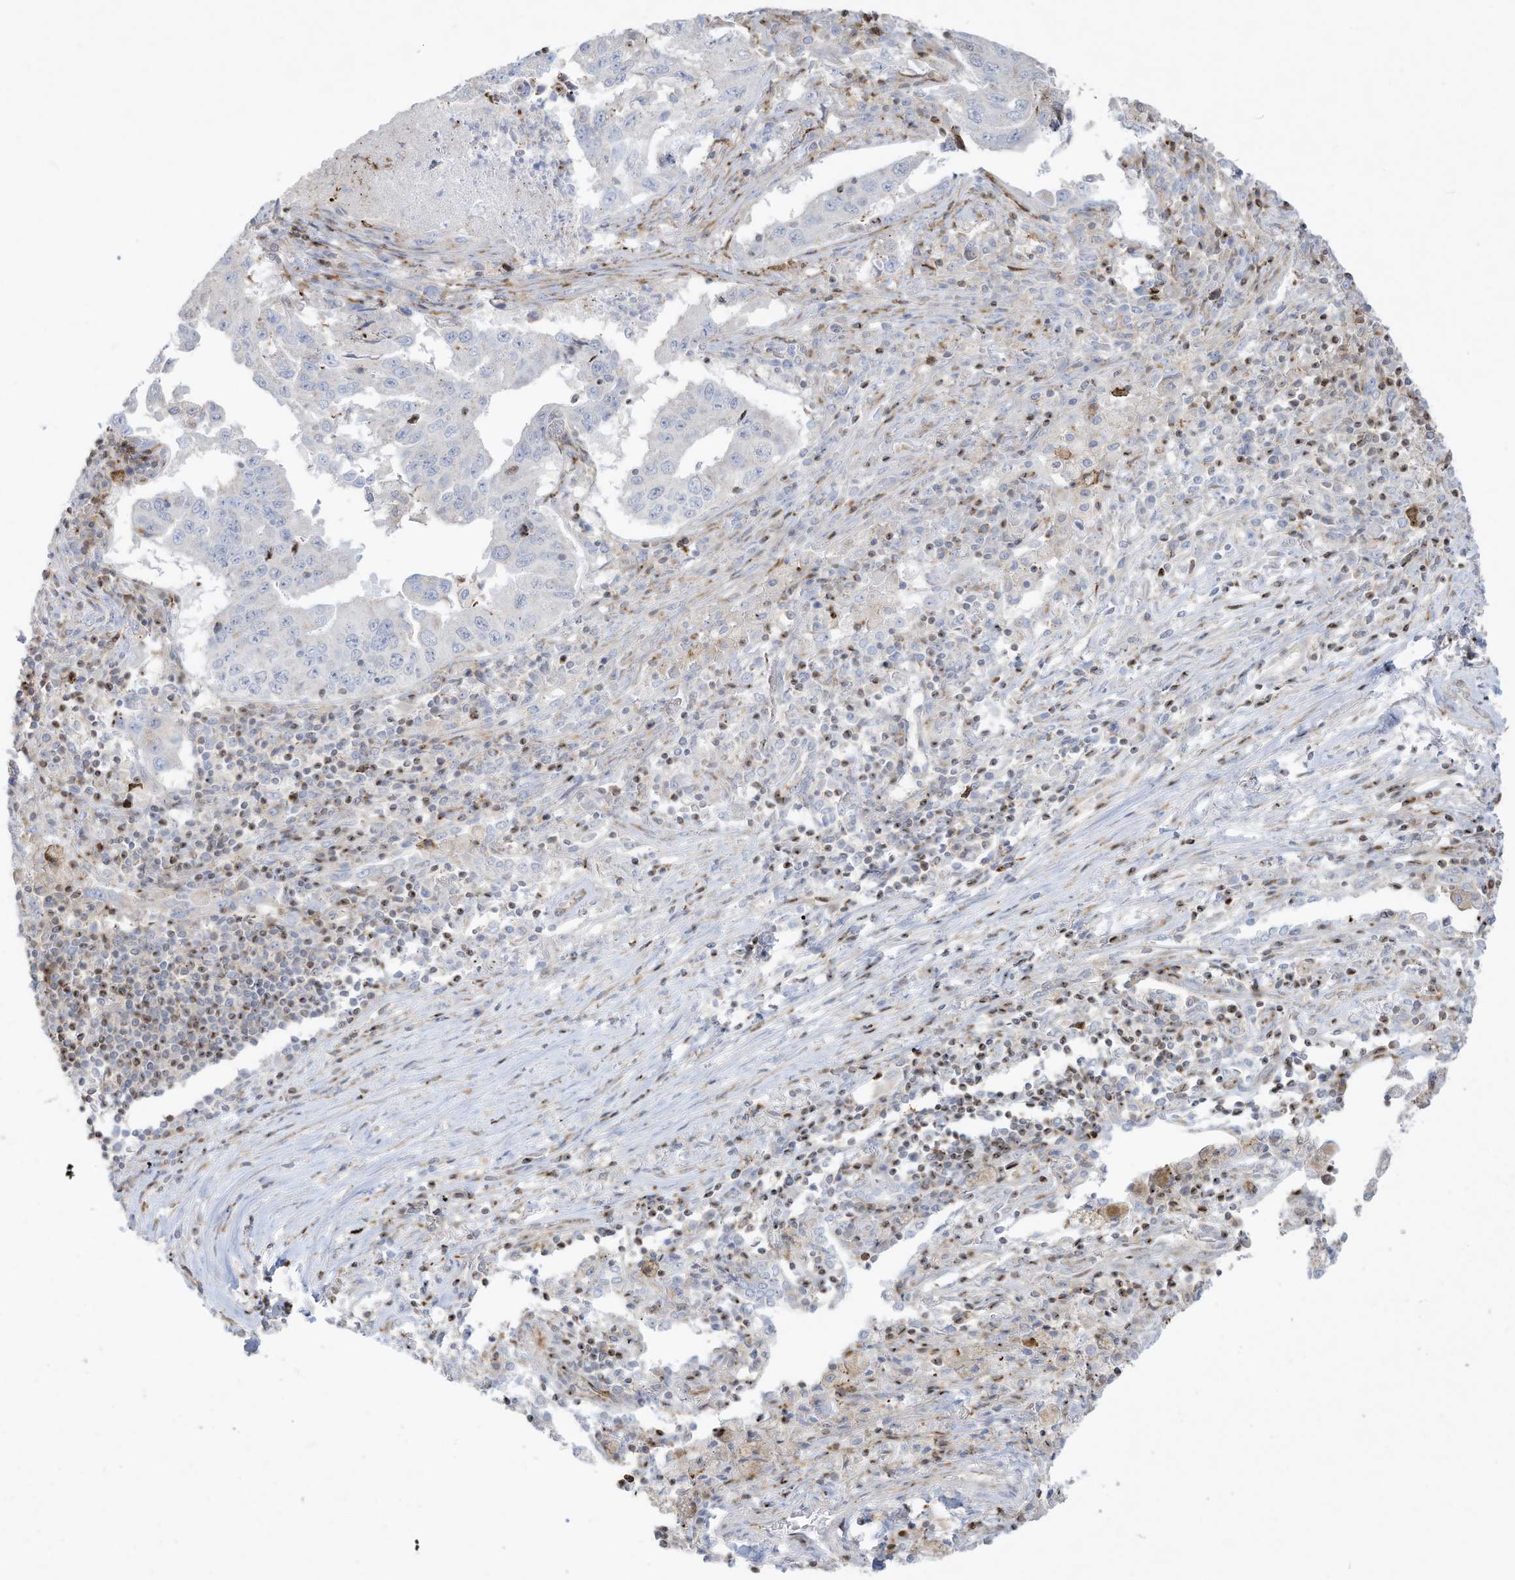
{"staining": {"intensity": "negative", "quantity": "none", "location": "none"}, "tissue": "lung cancer", "cell_type": "Tumor cells", "image_type": "cancer", "snomed": [{"axis": "morphology", "description": "Adenocarcinoma, NOS"}, {"axis": "topography", "description": "Lung"}], "caption": "An IHC image of lung cancer (adenocarcinoma) is shown. There is no staining in tumor cells of lung cancer (adenocarcinoma).", "gene": "THNSL2", "patient": {"sex": "female", "age": 51}}